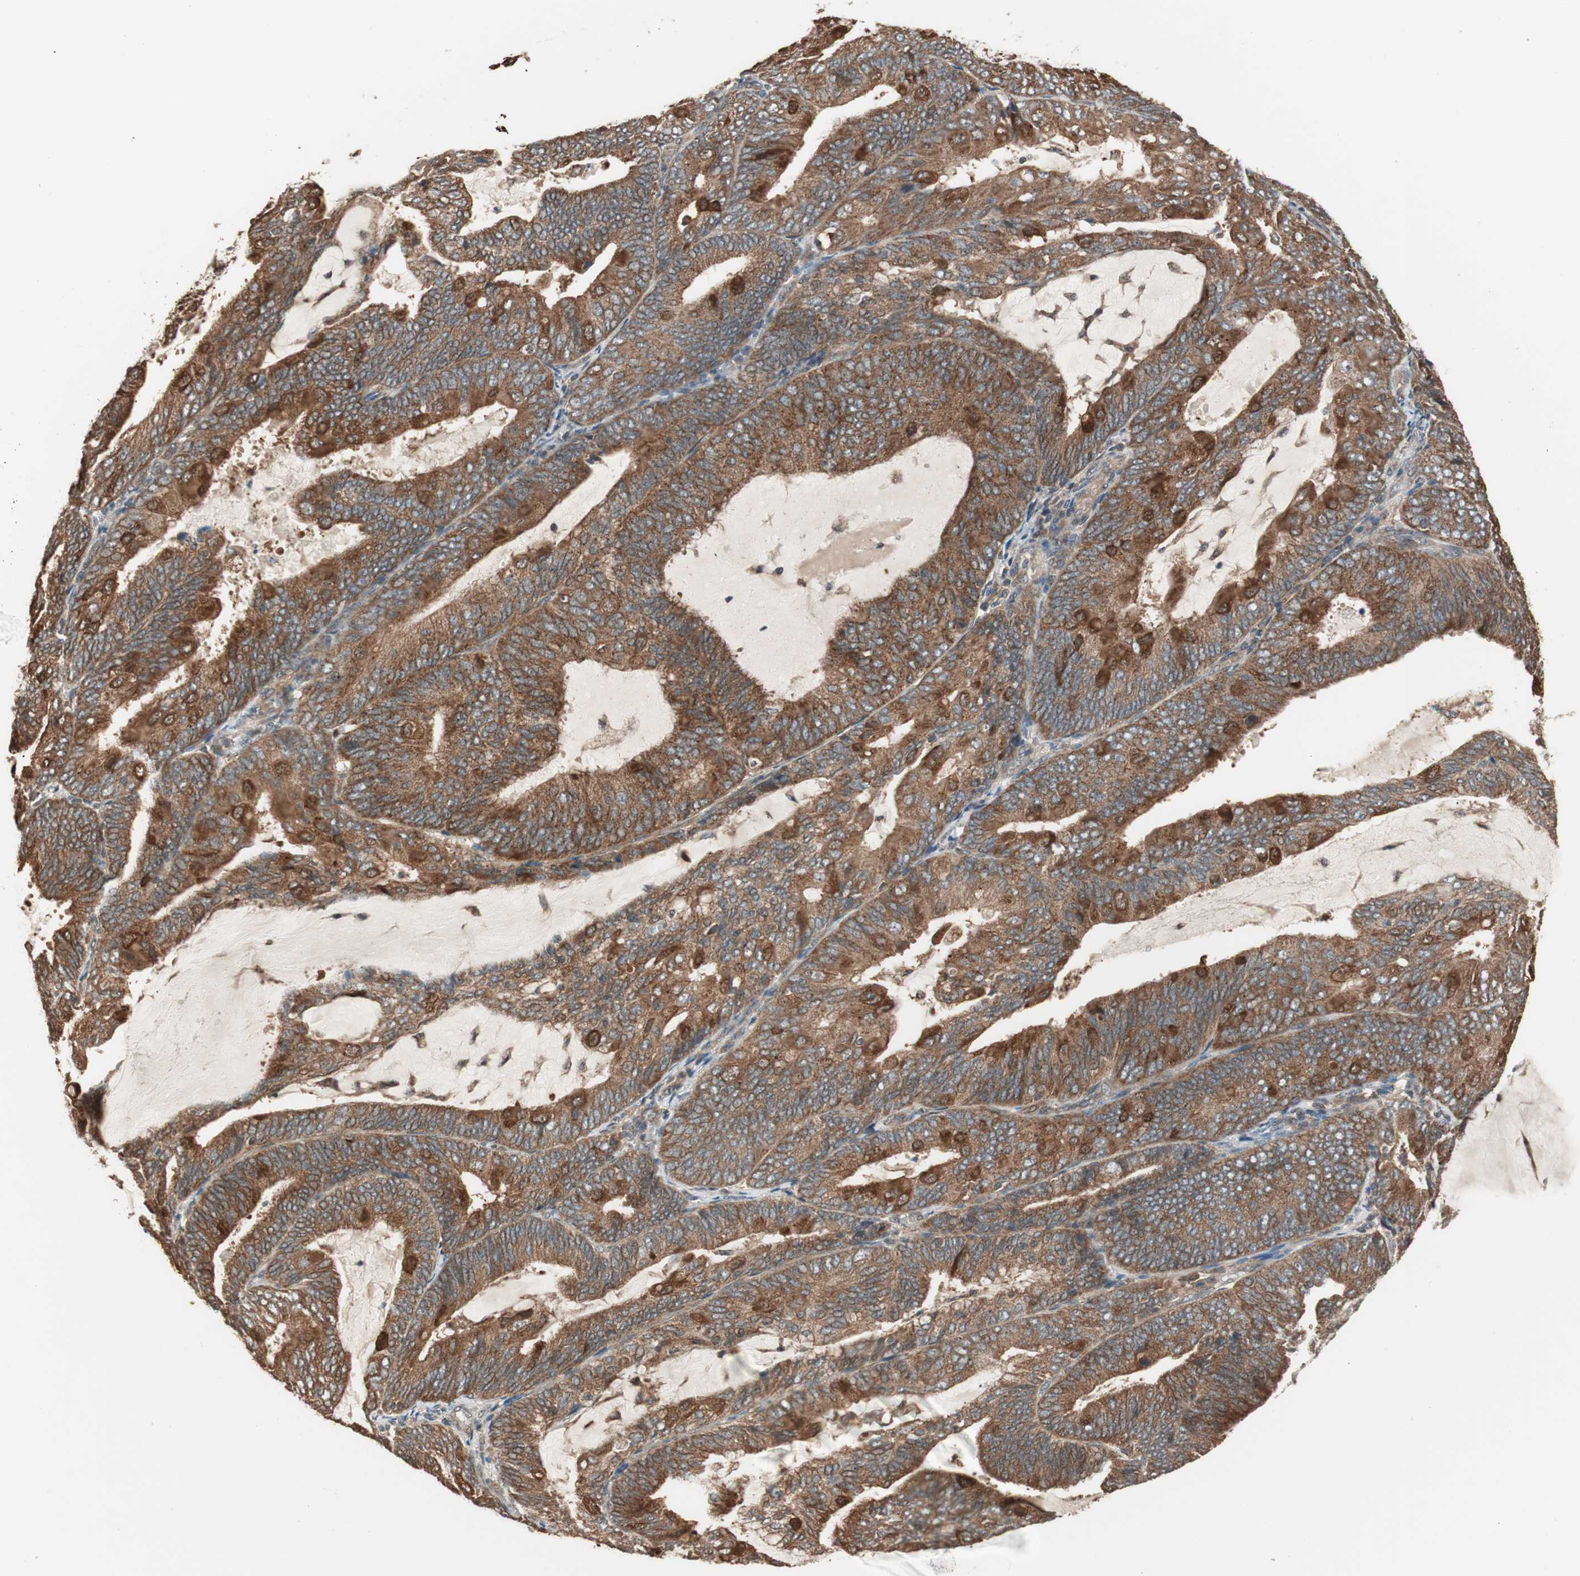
{"staining": {"intensity": "strong", "quantity": ">75%", "location": "cytoplasmic/membranous"}, "tissue": "endometrial cancer", "cell_type": "Tumor cells", "image_type": "cancer", "snomed": [{"axis": "morphology", "description": "Adenocarcinoma, NOS"}, {"axis": "topography", "description": "Endometrium"}], "caption": "IHC photomicrograph of endometrial cancer (adenocarcinoma) stained for a protein (brown), which reveals high levels of strong cytoplasmic/membranous staining in about >75% of tumor cells.", "gene": "FBXO5", "patient": {"sex": "female", "age": 81}}